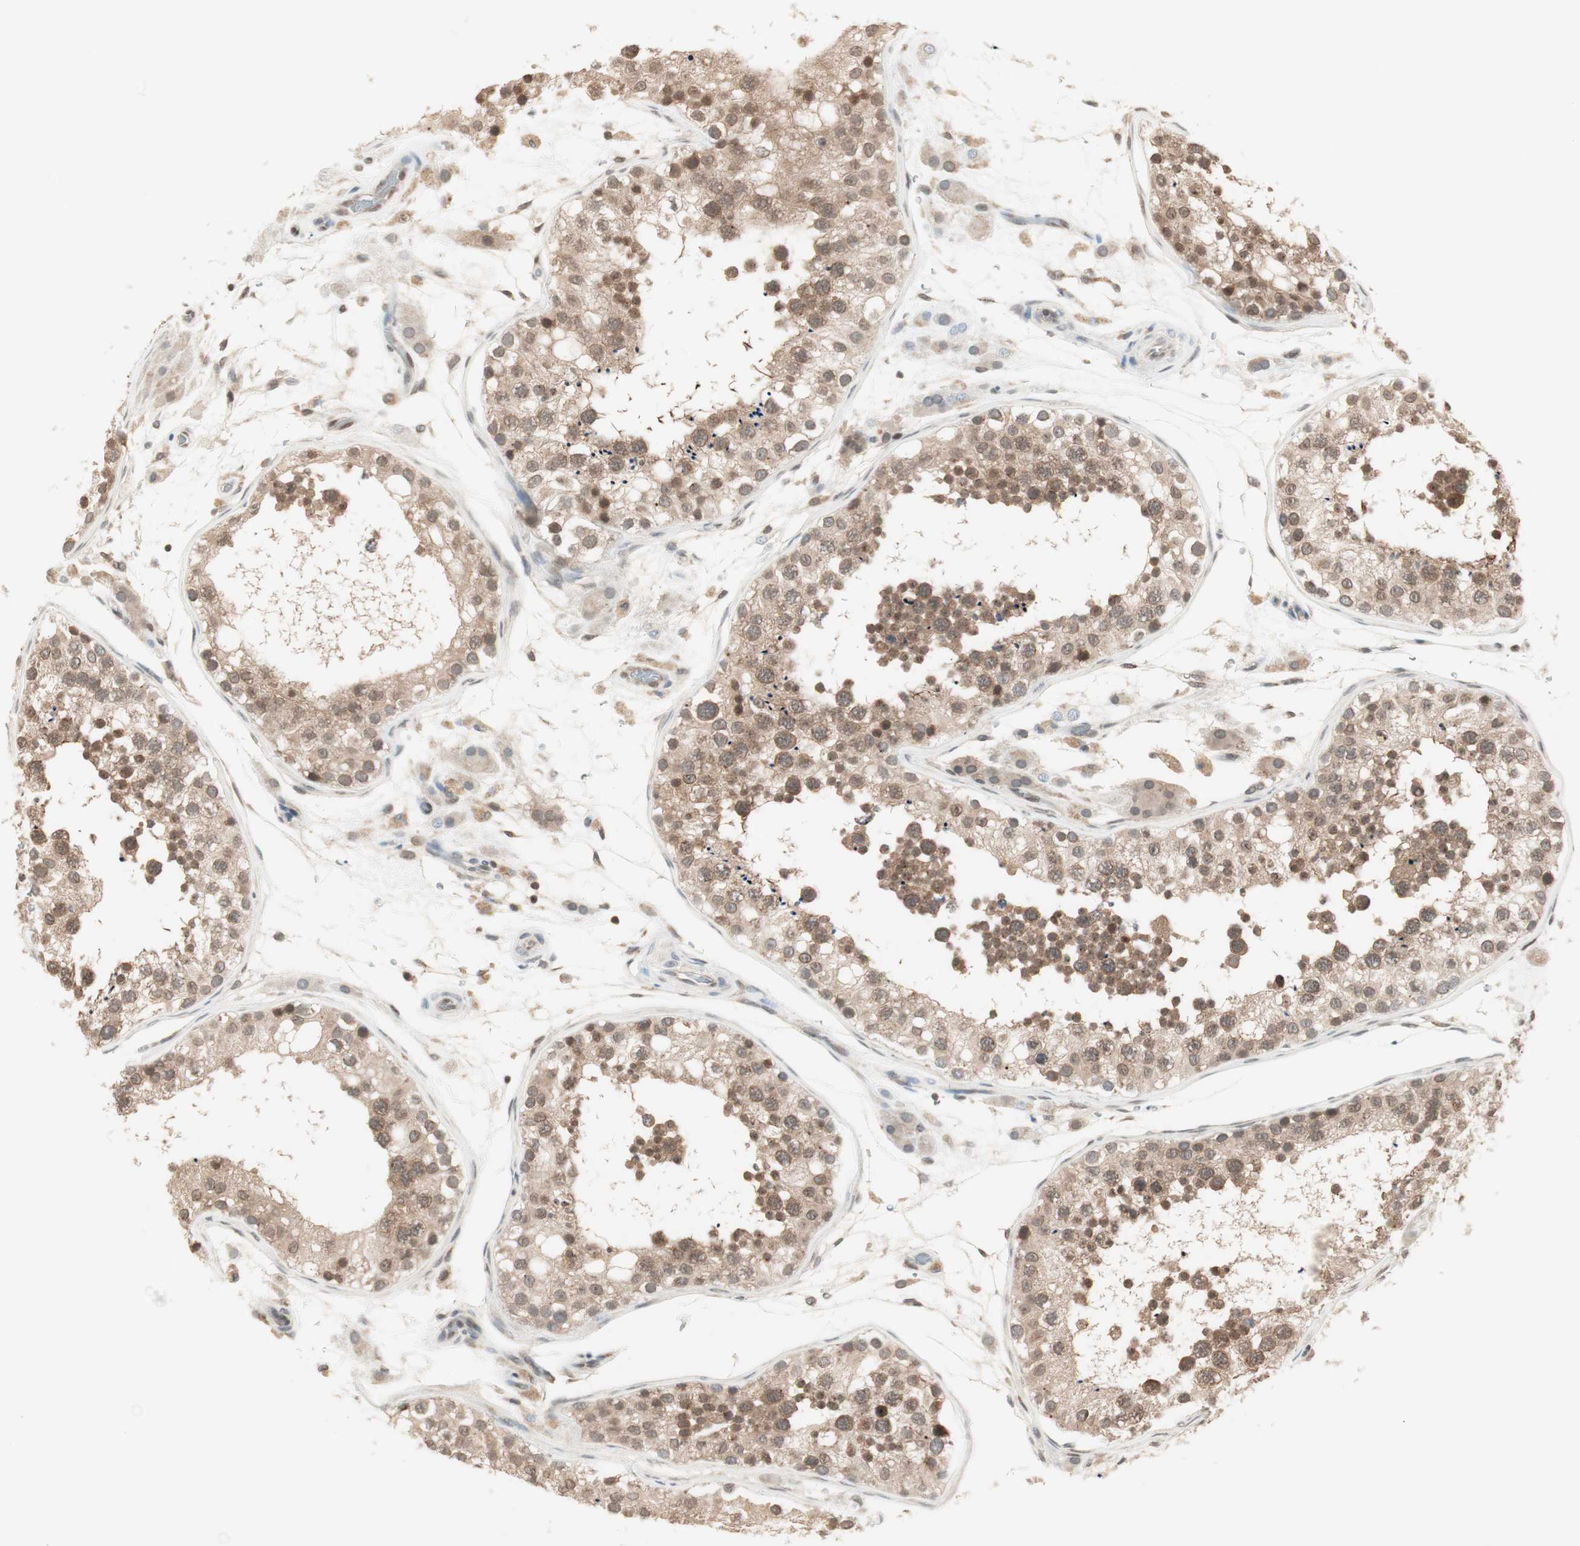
{"staining": {"intensity": "moderate", "quantity": ">75%", "location": "cytoplasmic/membranous"}, "tissue": "testis", "cell_type": "Cells in seminiferous ducts", "image_type": "normal", "snomed": [{"axis": "morphology", "description": "Normal tissue, NOS"}, {"axis": "topography", "description": "Testis"}], "caption": "A brown stain labels moderate cytoplasmic/membranous positivity of a protein in cells in seminiferous ducts of unremarkable testis.", "gene": "UBE2I", "patient": {"sex": "male", "age": 26}}